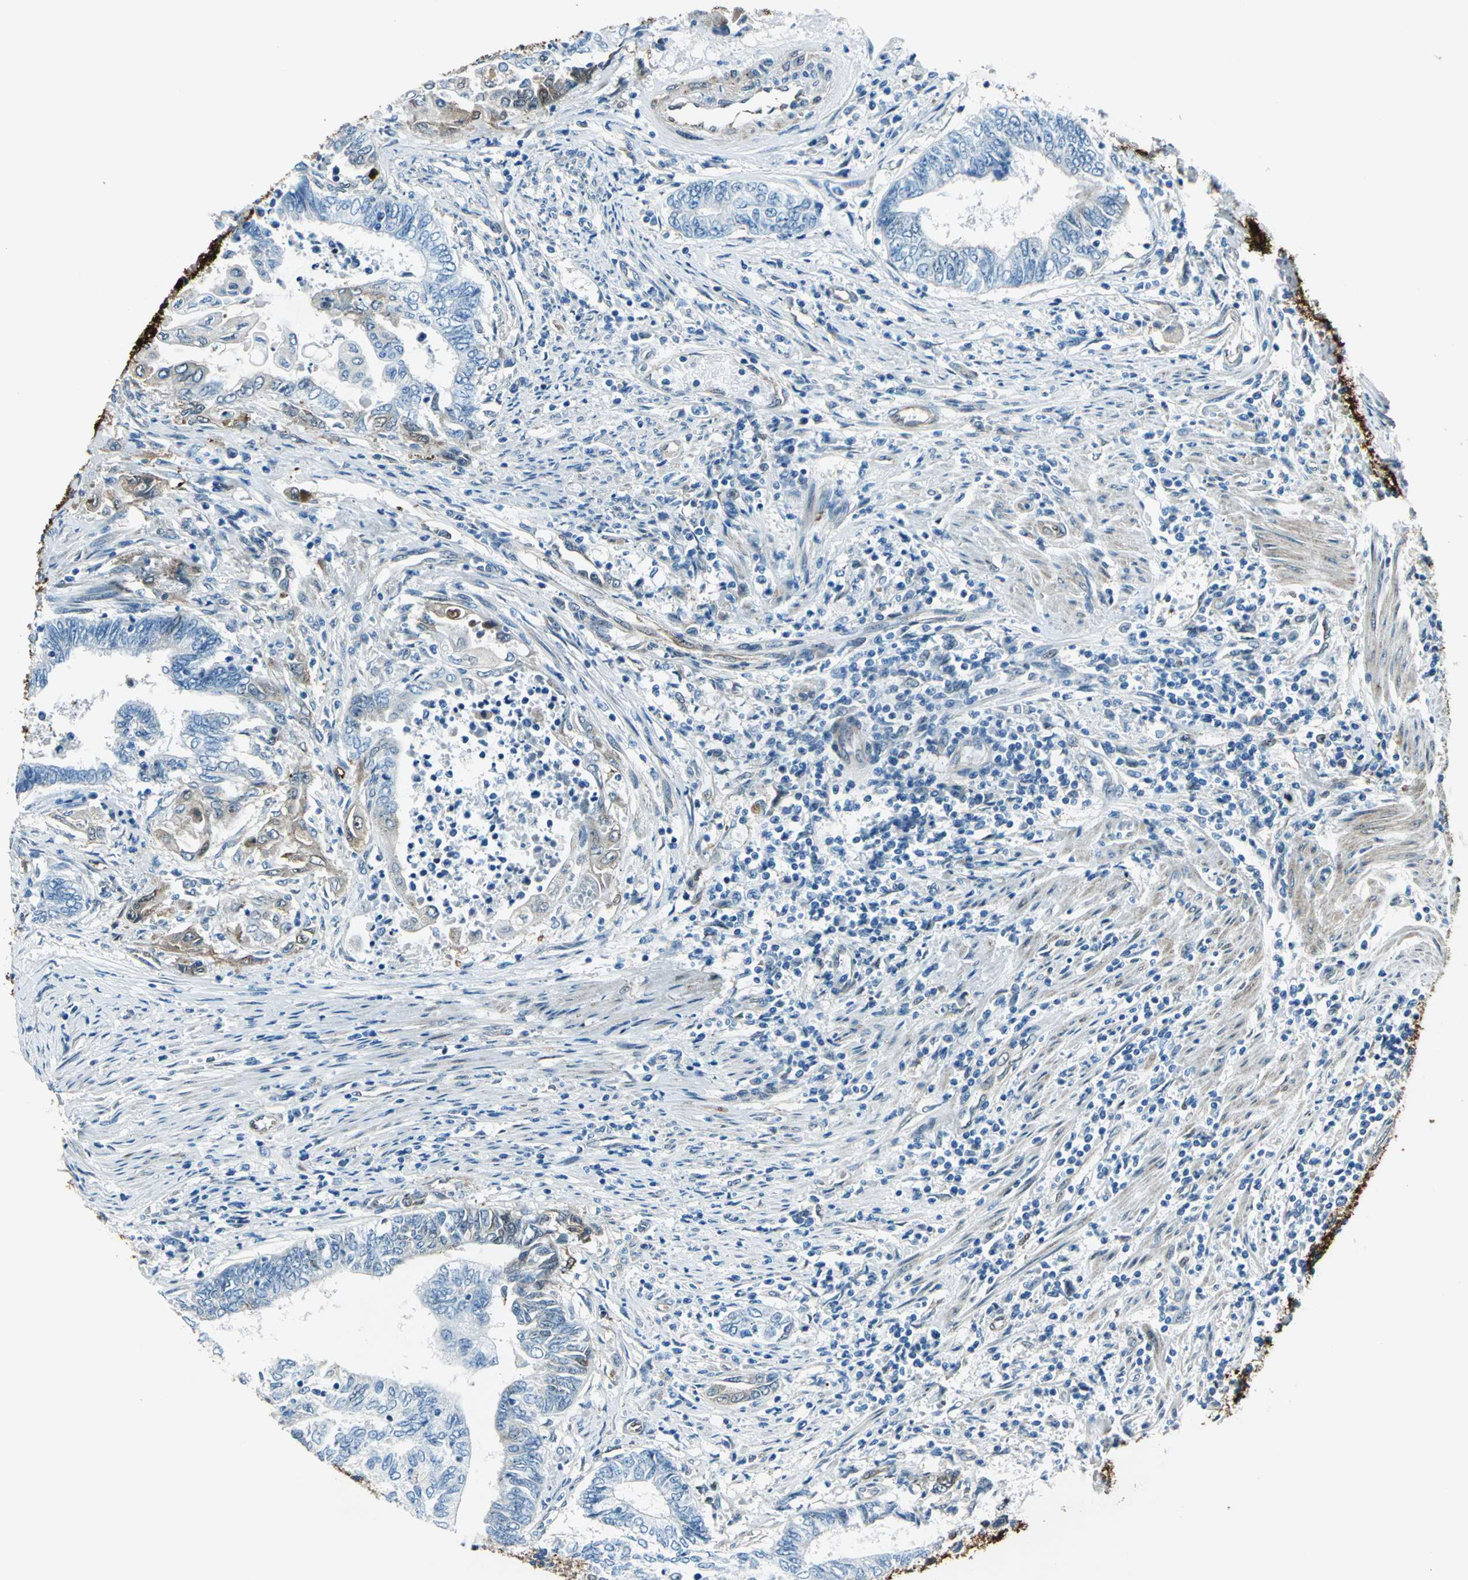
{"staining": {"intensity": "weak", "quantity": "<25%", "location": "cytoplasmic/membranous"}, "tissue": "endometrial cancer", "cell_type": "Tumor cells", "image_type": "cancer", "snomed": [{"axis": "morphology", "description": "Adenocarcinoma, NOS"}, {"axis": "topography", "description": "Uterus"}, {"axis": "topography", "description": "Endometrium"}], "caption": "Tumor cells show no significant protein staining in endometrial adenocarcinoma.", "gene": "HSPB1", "patient": {"sex": "female", "age": 70}}